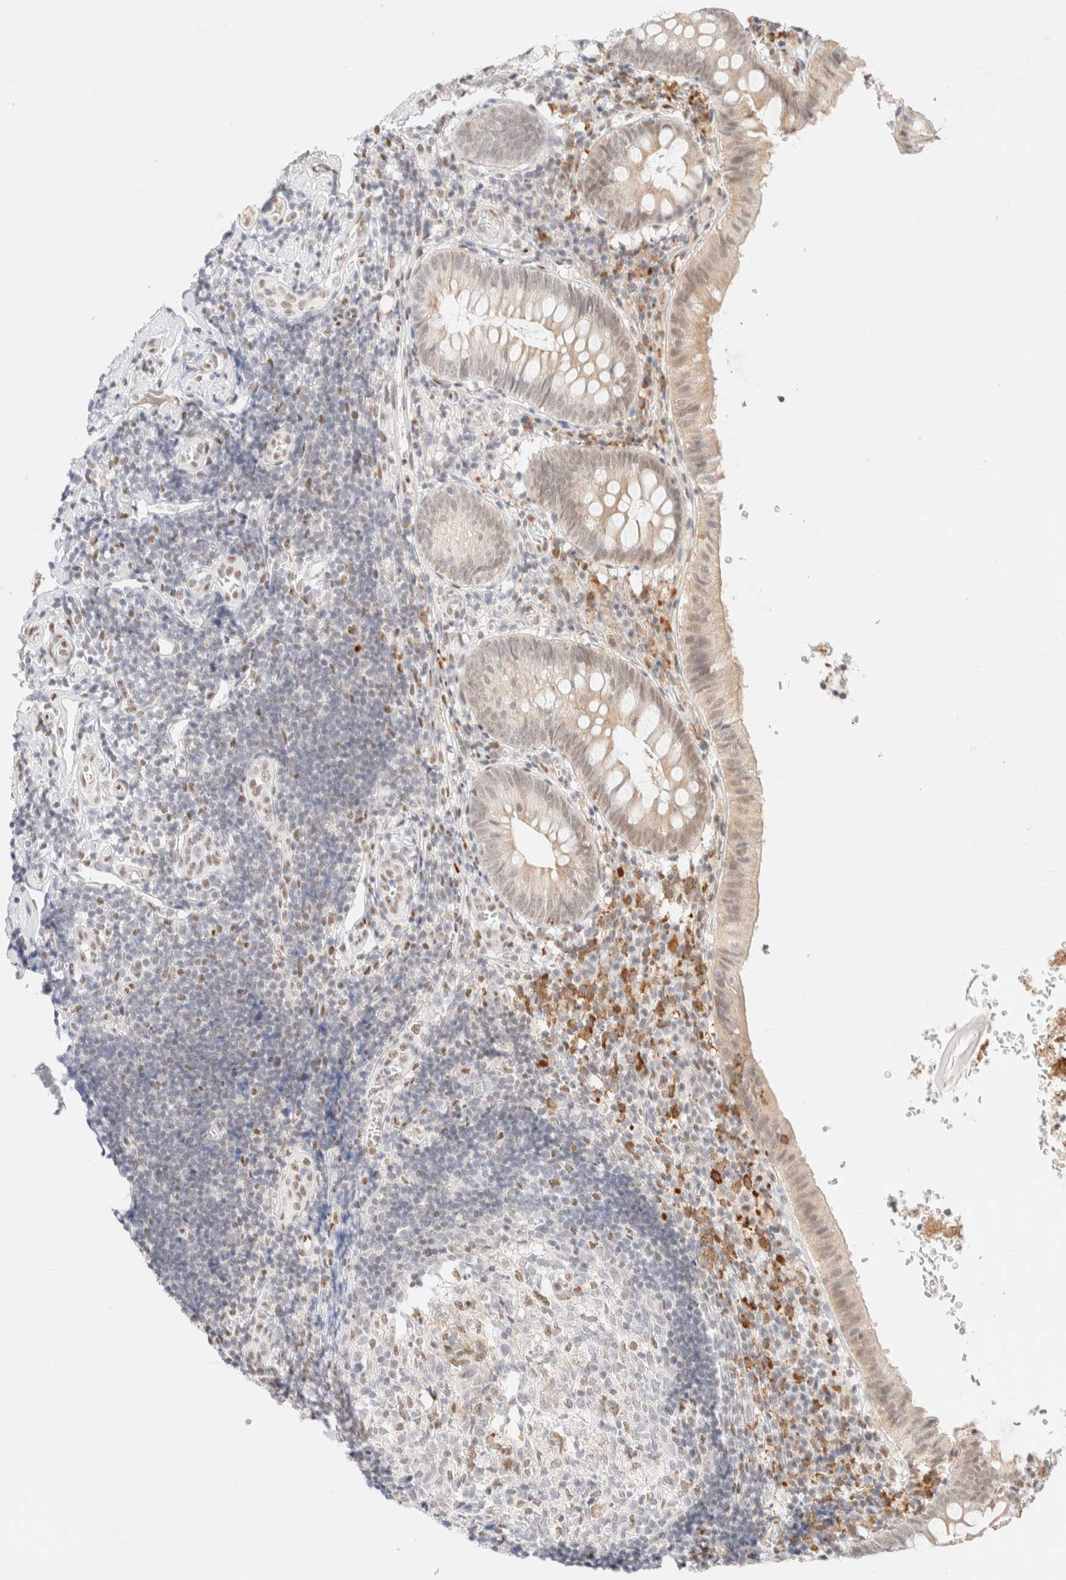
{"staining": {"intensity": "moderate", "quantity": "25%-75%", "location": "cytoplasmic/membranous,nuclear"}, "tissue": "appendix", "cell_type": "Glandular cells", "image_type": "normal", "snomed": [{"axis": "morphology", "description": "Normal tissue, NOS"}, {"axis": "topography", "description": "Appendix"}], "caption": "DAB immunohistochemical staining of normal human appendix shows moderate cytoplasmic/membranous,nuclear protein positivity in about 25%-75% of glandular cells.", "gene": "CIC", "patient": {"sex": "male", "age": 8}}